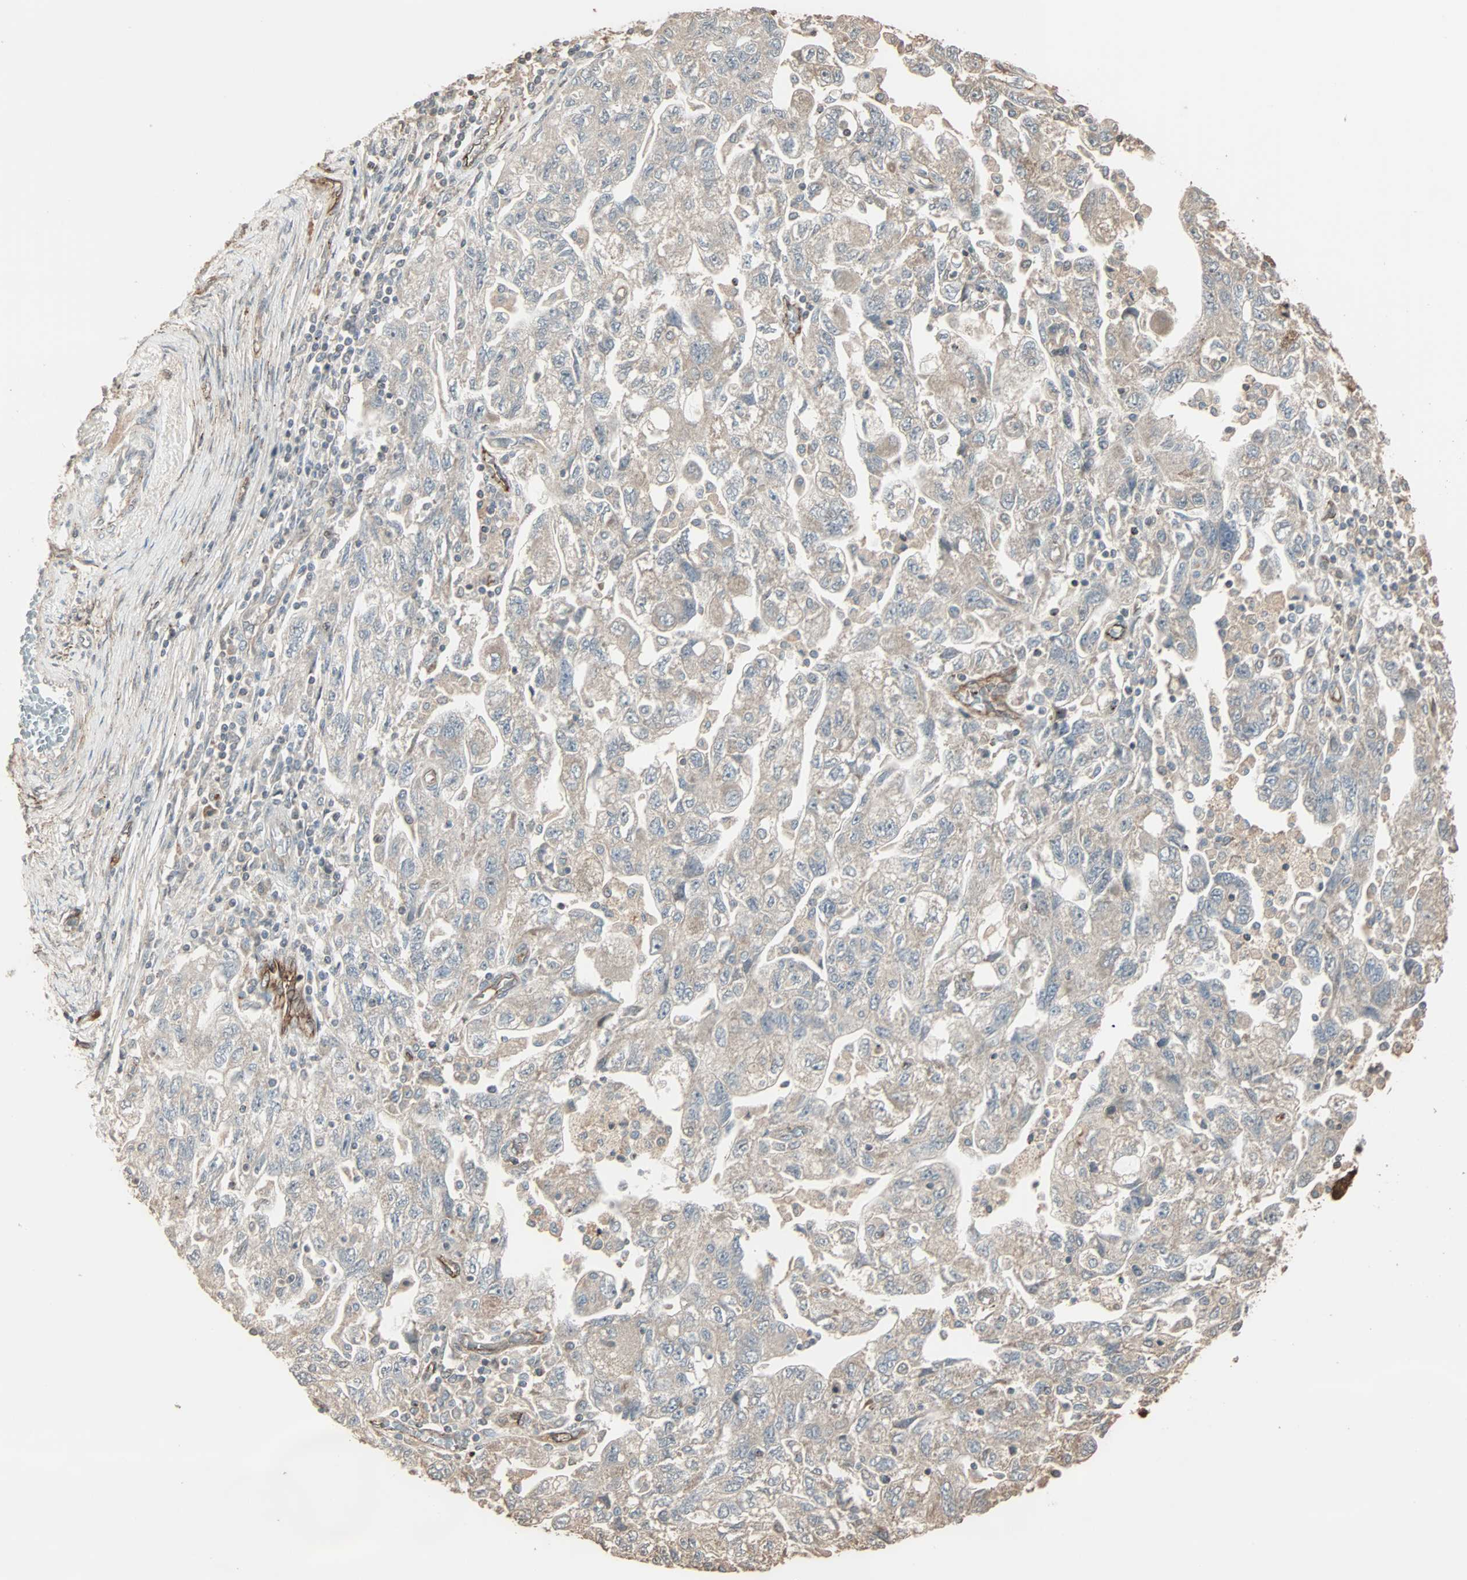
{"staining": {"intensity": "weak", "quantity": "25%-75%", "location": "cytoplasmic/membranous"}, "tissue": "ovarian cancer", "cell_type": "Tumor cells", "image_type": "cancer", "snomed": [{"axis": "morphology", "description": "Carcinoma, NOS"}, {"axis": "morphology", "description": "Cystadenocarcinoma, serous, NOS"}, {"axis": "topography", "description": "Ovary"}], "caption": "A high-resolution image shows immunohistochemistry staining of ovarian cancer, which displays weak cytoplasmic/membranous staining in approximately 25%-75% of tumor cells. (DAB IHC with brightfield microscopy, high magnification).", "gene": "CALCRL", "patient": {"sex": "female", "age": 69}}